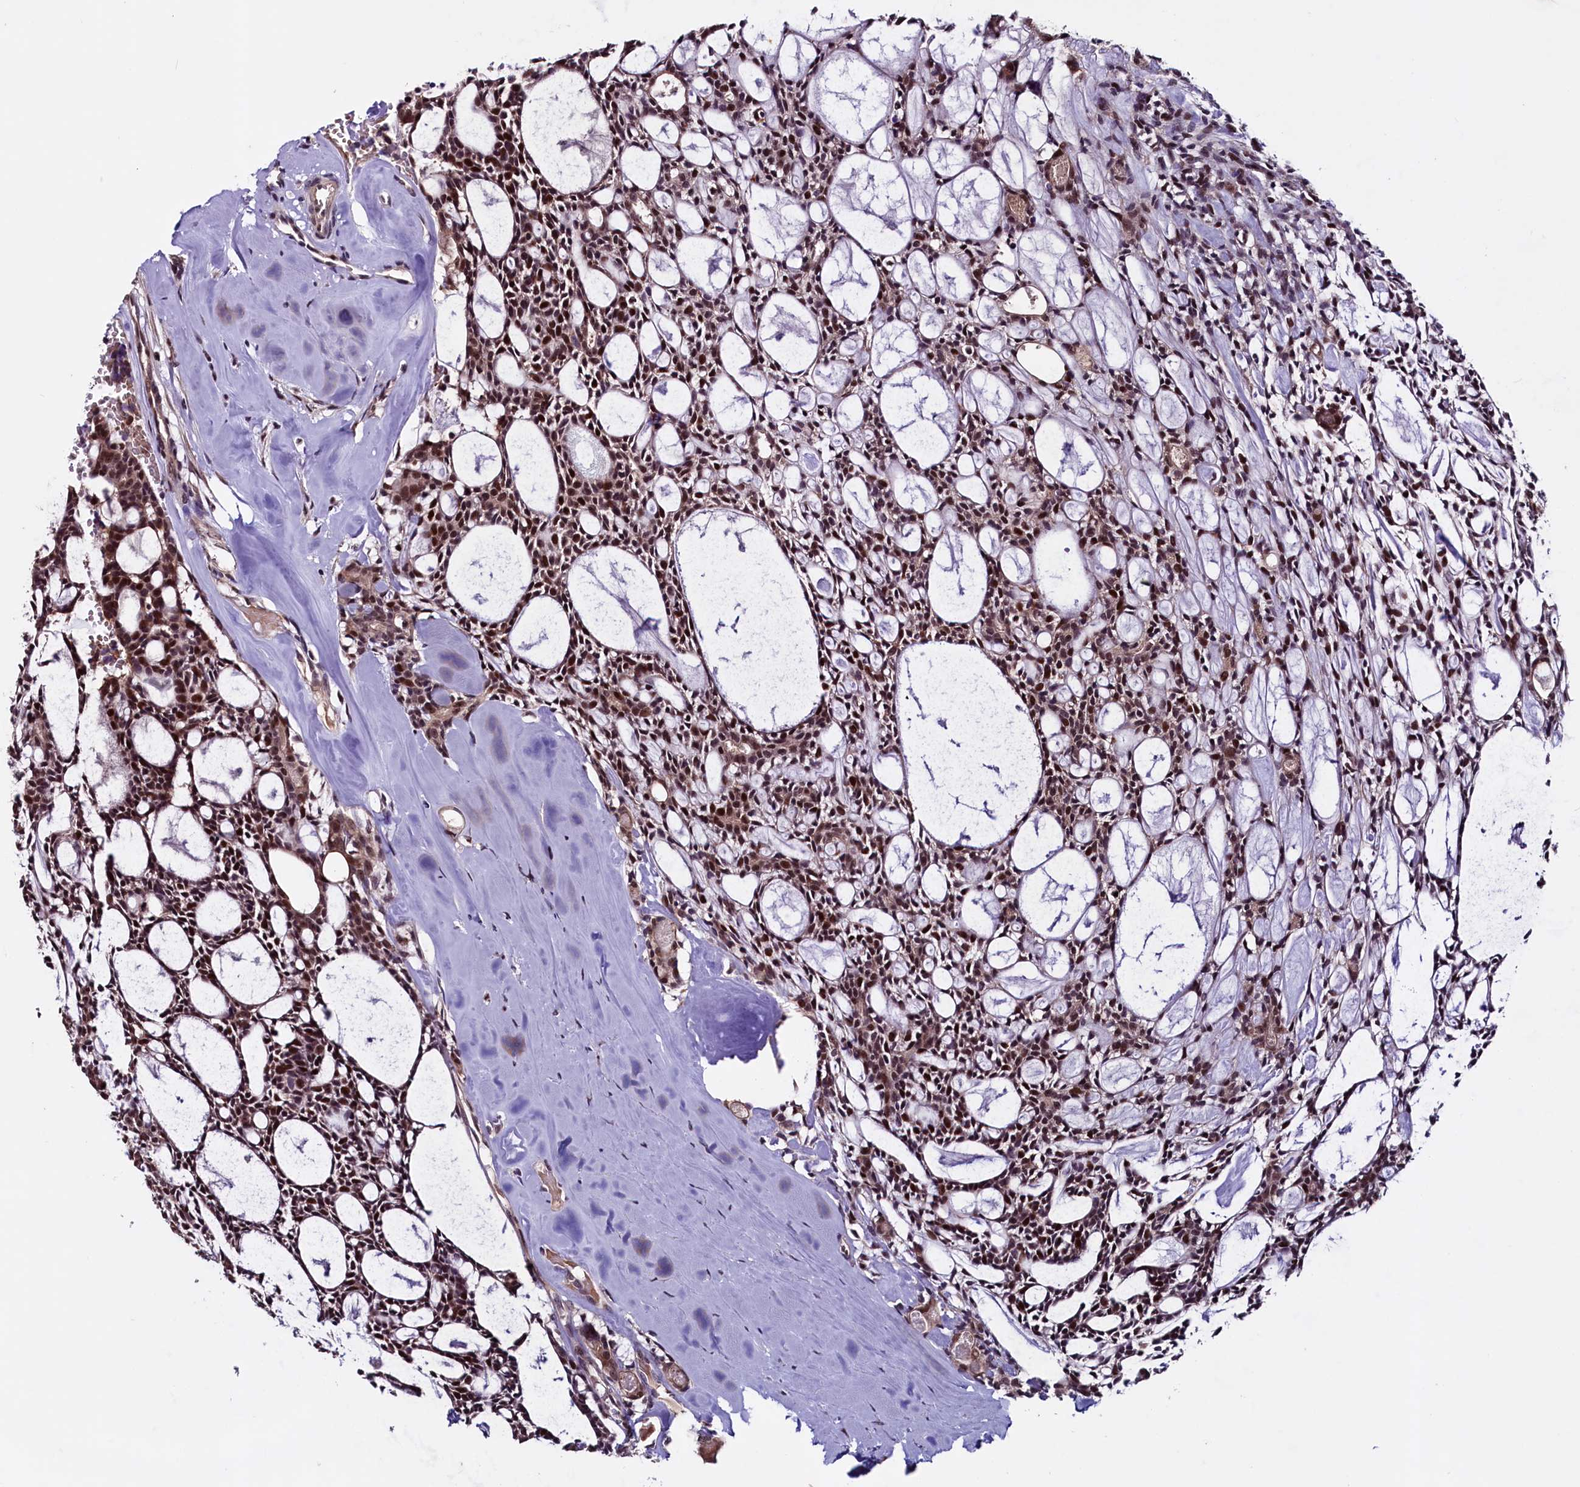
{"staining": {"intensity": "moderate", "quantity": ">75%", "location": "nuclear"}, "tissue": "head and neck cancer", "cell_type": "Tumor cells", "image_type": "cancer", "snomed": [{"axis": "morphology", "description": "Adenocarcinoma, NOS"}, {"axis": "topography", "description": "Salivary gland"}, {"axis": "topography", "description": "Head-Neck"}], "caption": "Head and neck cancer (adenocarcinoma) tissue reveals moderate nuclear expression in about >75% of tumor cells", "gene": "RNMT", "patient": {"sex": "male", "age": 55}}